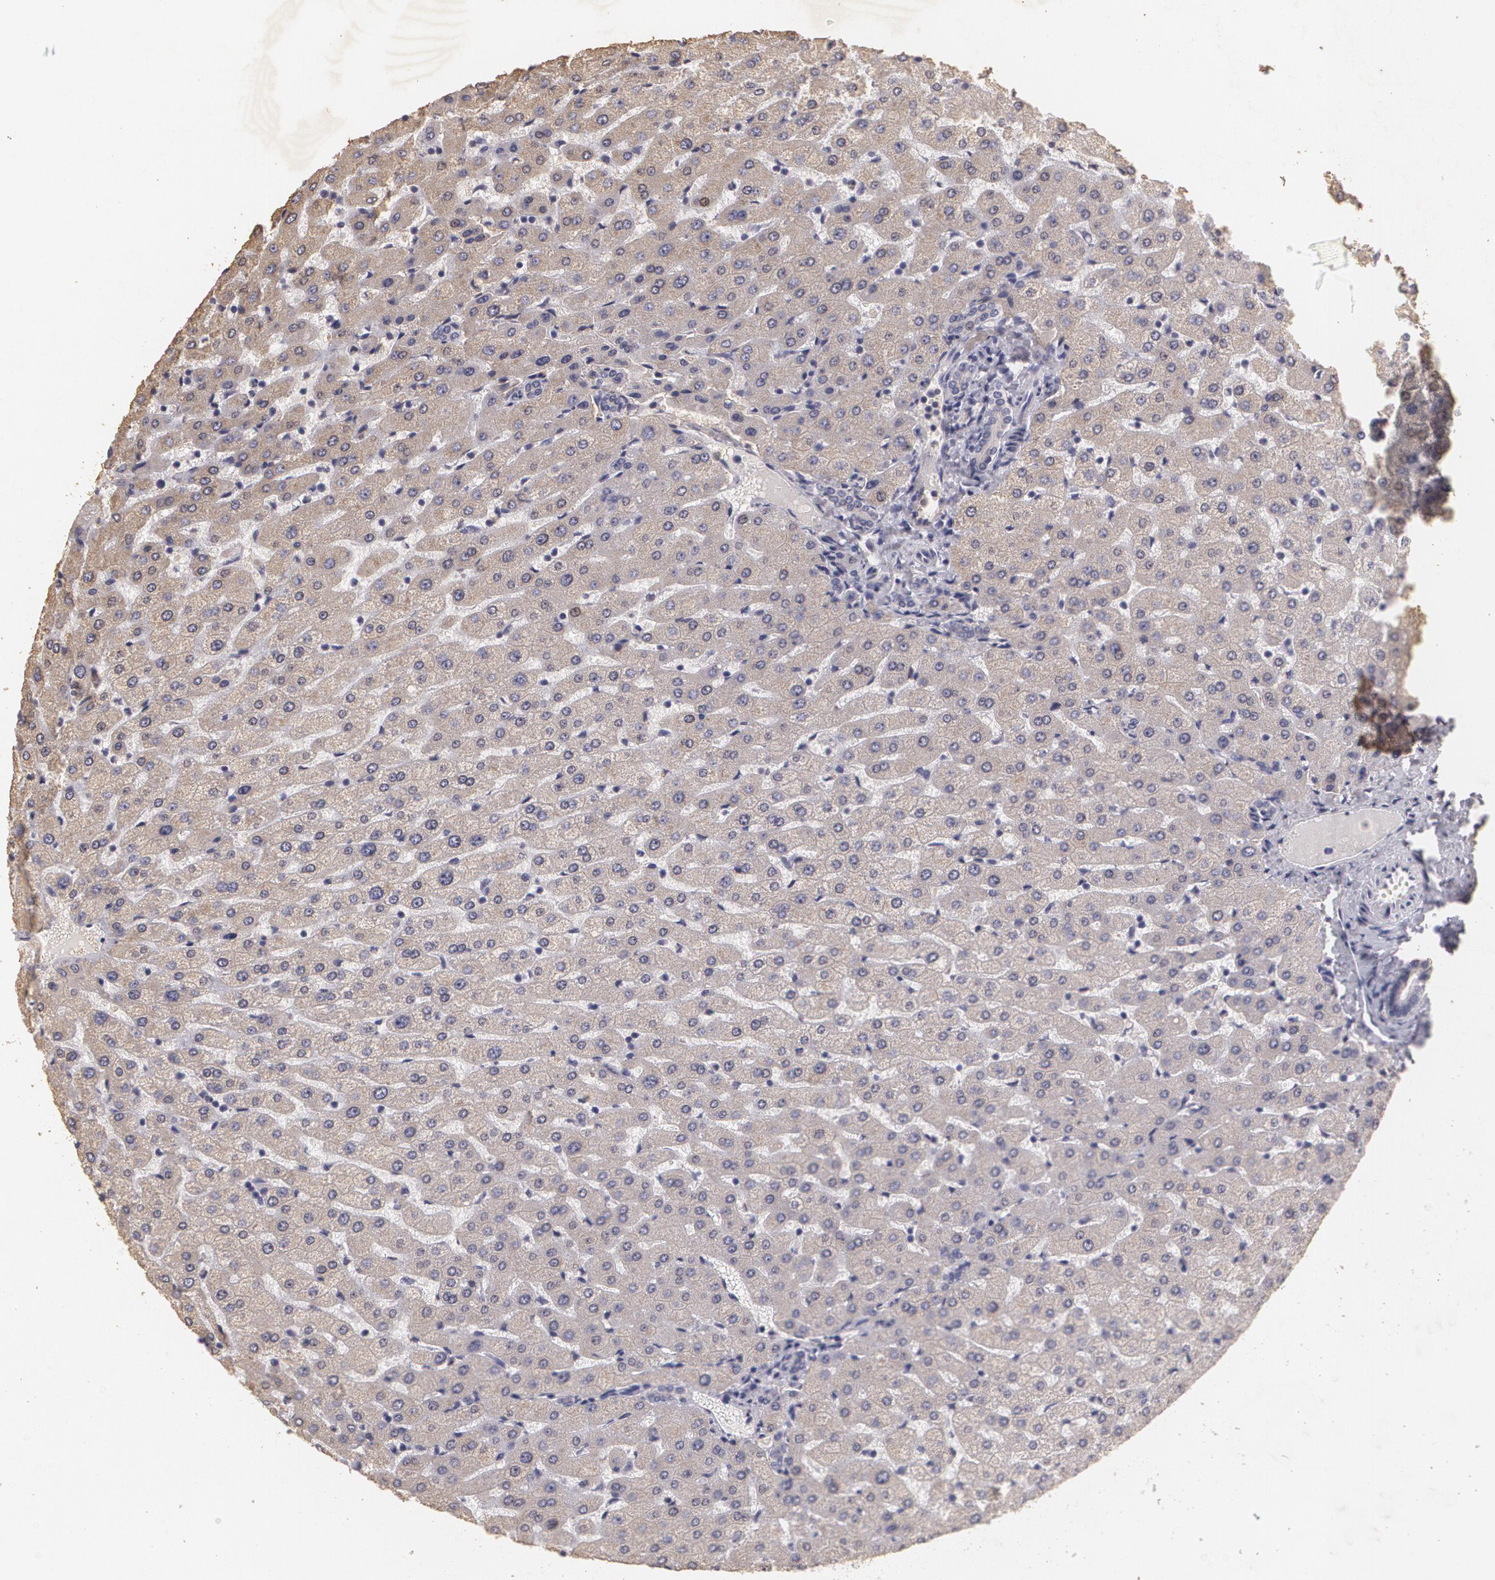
{"staining": {"intensity": "weak", "quantity": ">75%", "location": "cytoplasmic/membranous"}, "tissue": "liver", "cell_type": "Cholangiocytes", "image_type": "normal", "snomed": [{"axis": "morphology", "description": "Normal tissue, NOS"}, {"axis": "morphology", "description": "Fibrosis, NOS"}, {"axis": "topography", "description": "Liver"}], "caption": "IHC of unremarkable human liver demonstrates low levels of weak cytoplasmic/membranous staining in about >75% of cholangiocytes. (DAB (3,3'-diaminobenzidine) IHC, brown staining for protein, blue staining for nuclei).", "gene": "KCNA4", "patient": {"sex": "female", "age": 29}}